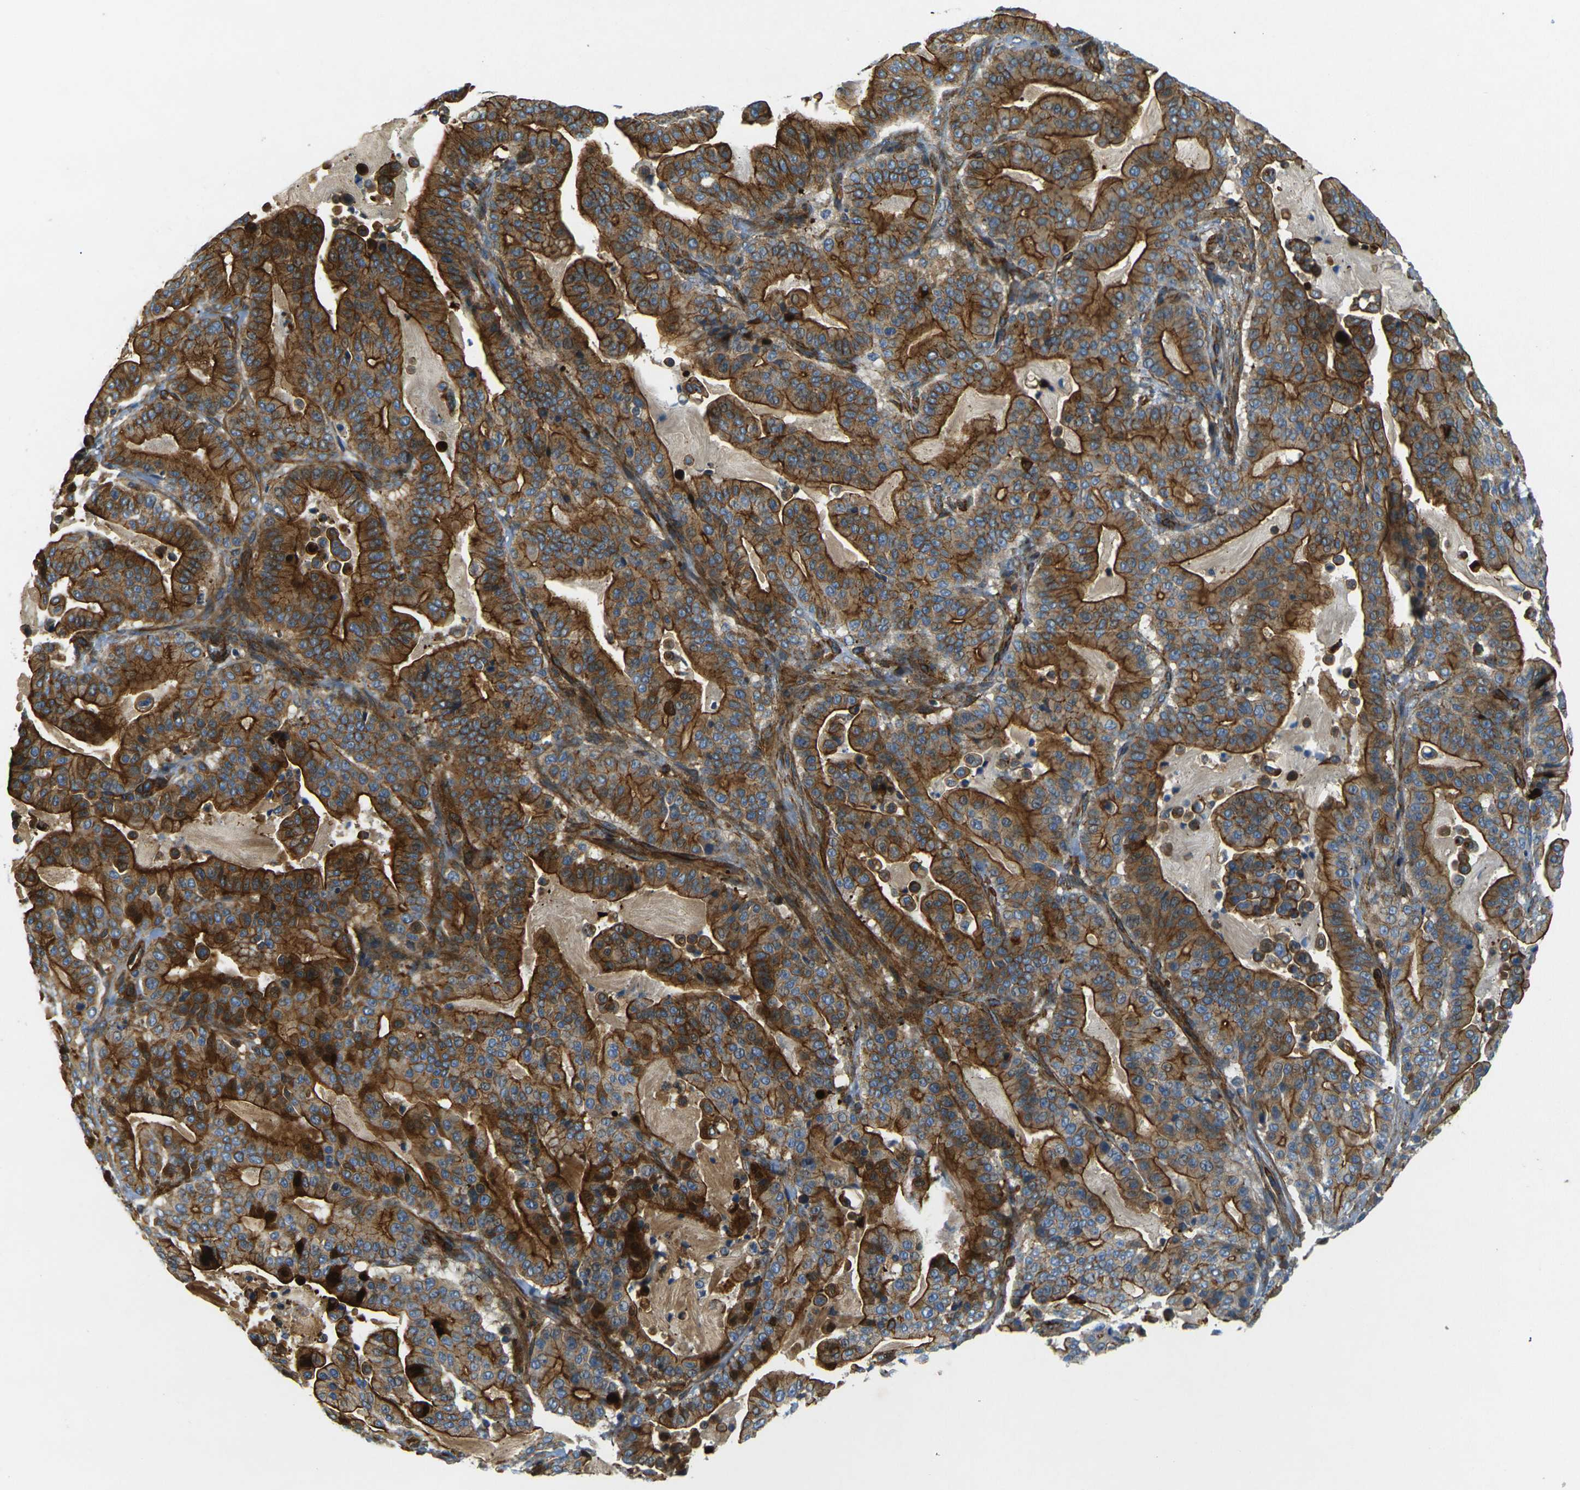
{"staining": {"intensity": "strong", "quantity": ">75%", "location": "cytoplasmic/membranous"}, "tissue": "pancreatic cancer", "cell_type": "Tumor cells", "image_type": "cancer", "snomed": [{"axis": "morphology", "description": "Adenocarcinoma, NOS"}, {"axis": "topography", "description": "Pancreas"}], "caption": "Pancreatic cancer (adenocarcinoma) was stained to show a protein in brown. There is high levels of strong cytoplasmic/membranous staining in approximately >75% of tumor cells. (DAB (3,3'-diaminobenzidine) IHC with brightfield microscopy, high magnification).", "gene": "EPHA7", "patient": {"sex": "male", "age": 63}}